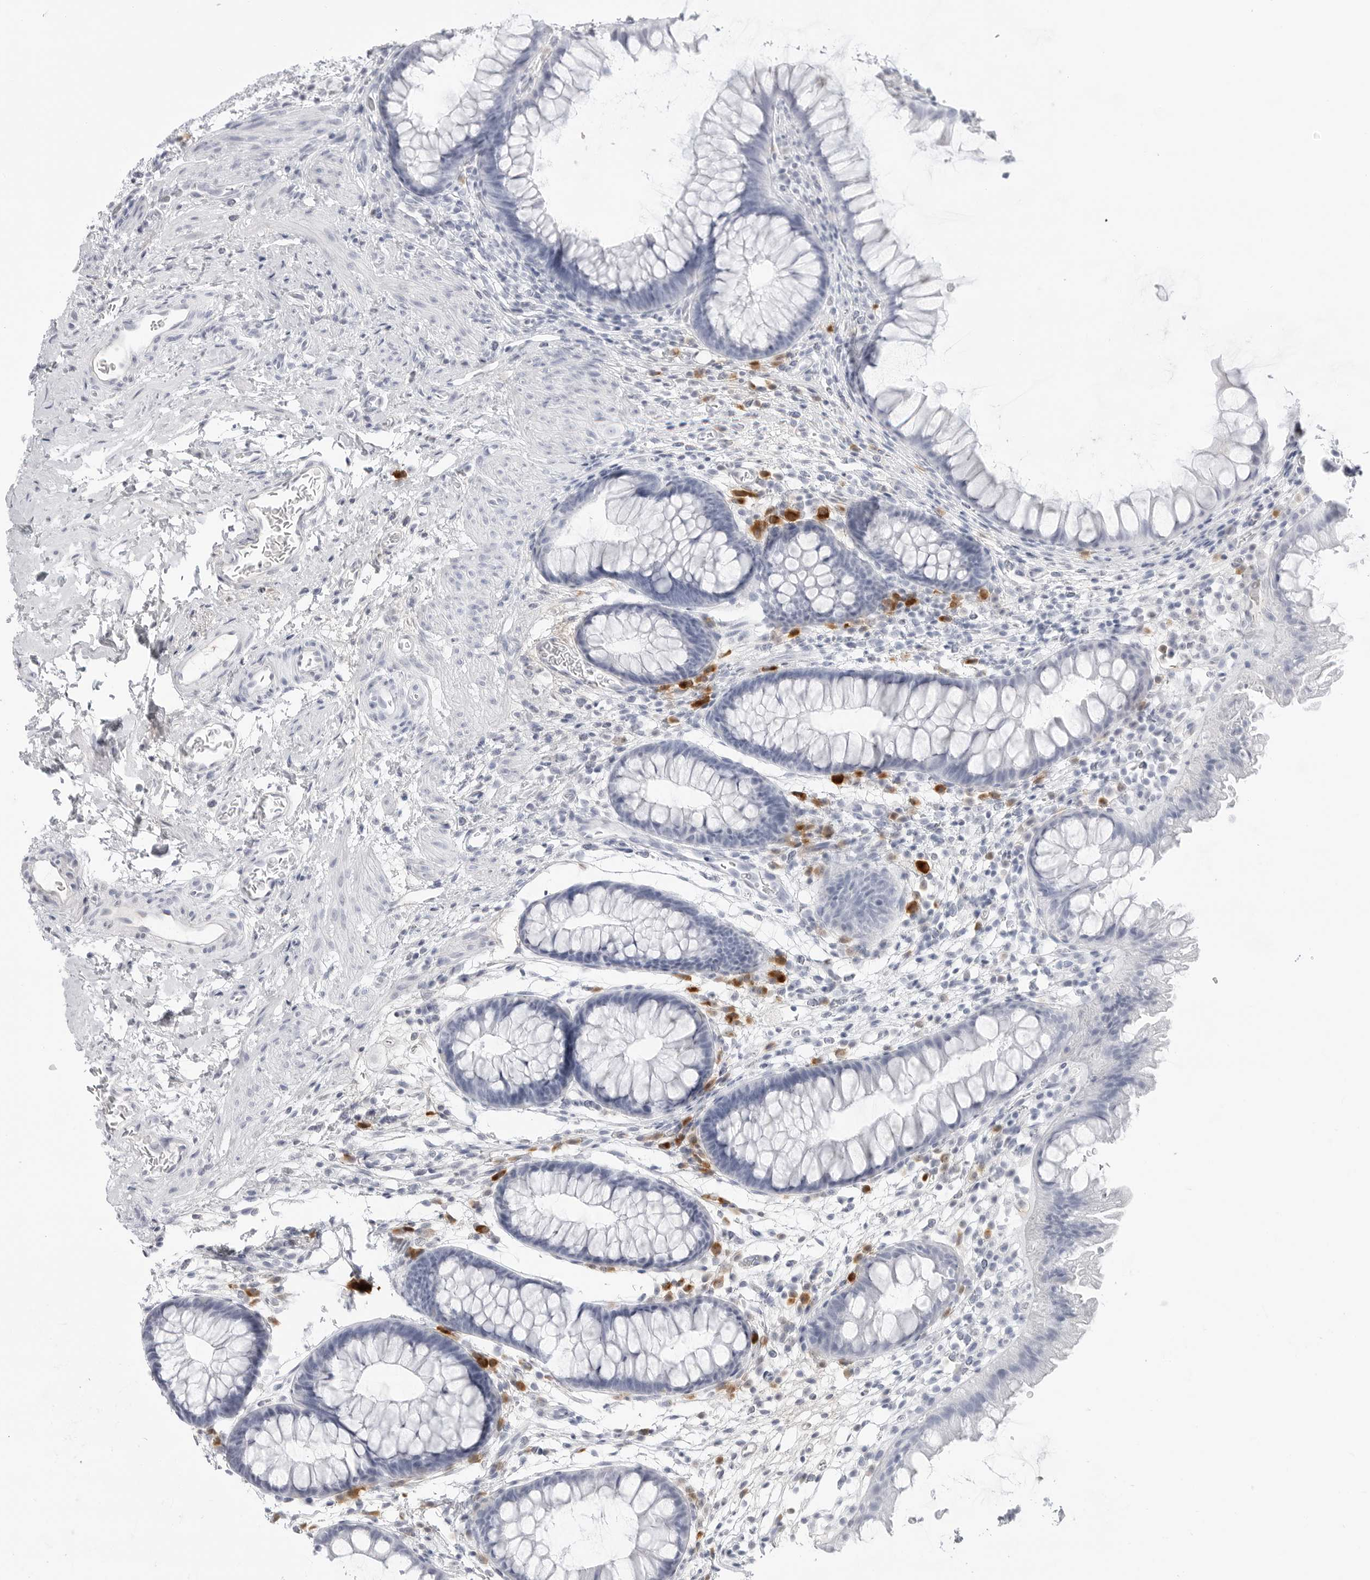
{"staining": {"intensity": "negative", "quantity": "none", "location": "none"}, "tissue": "colon", "cell_type": "Endothelial cells", "image_type": "normal", "snomed": [{"axis": "morphology", "description": "Normal tissue, NOS"}, {"axis": "topography", "description": "Colon"}], "caption": "Immunohistochemistry (IHC) micrograph of unremarkable colon: human colon stained with DAB shows no significant protein expression in endothelial cells. Brightfield microscopy of immunohistochemistry stained with DAB (3,3'-diaminobenzidine) (brown) and hematoxylin (blue), captured at high magnification.", "gene": "AMPD1", "patient": {"sex": "female", "age": 62}}